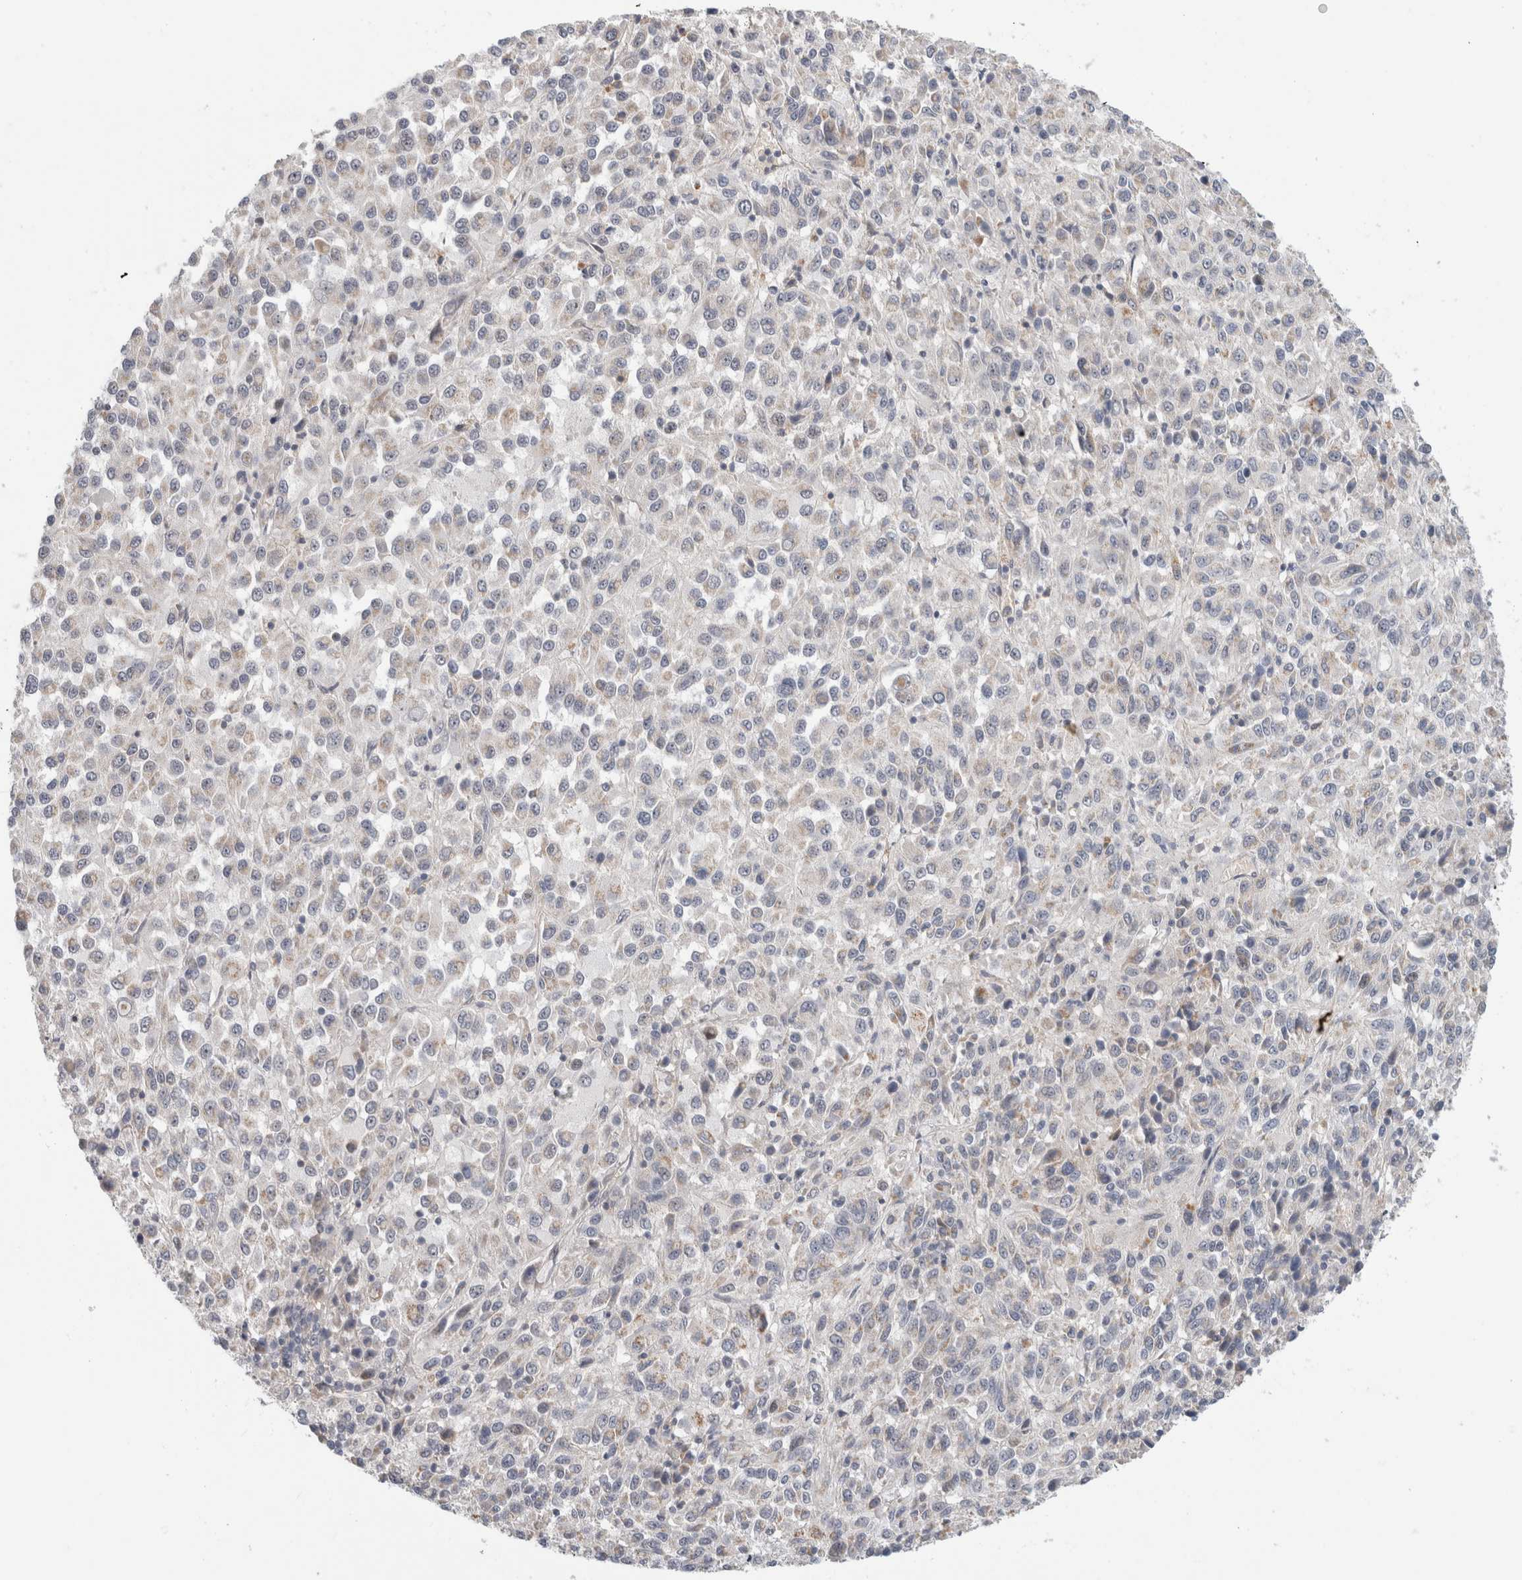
{"staining": {"intensity": "negative", "quantity": "none", "location": "none"}, "tissue": "melanoma", "cell_type": "Tumor cells", "image_type": "cancer", "snomed": [{"axis": "morphology", "description": "Malignant melanoma, Metastatic site"}, {"axis": "topography", "description": "Lung"}], "caption": "Immunohistochemistry (IHC) of human melanoma demonstrates no positivity in tumor cells.", "gene": "HCN3", "patient": {"sex": "male", "age": 64}}